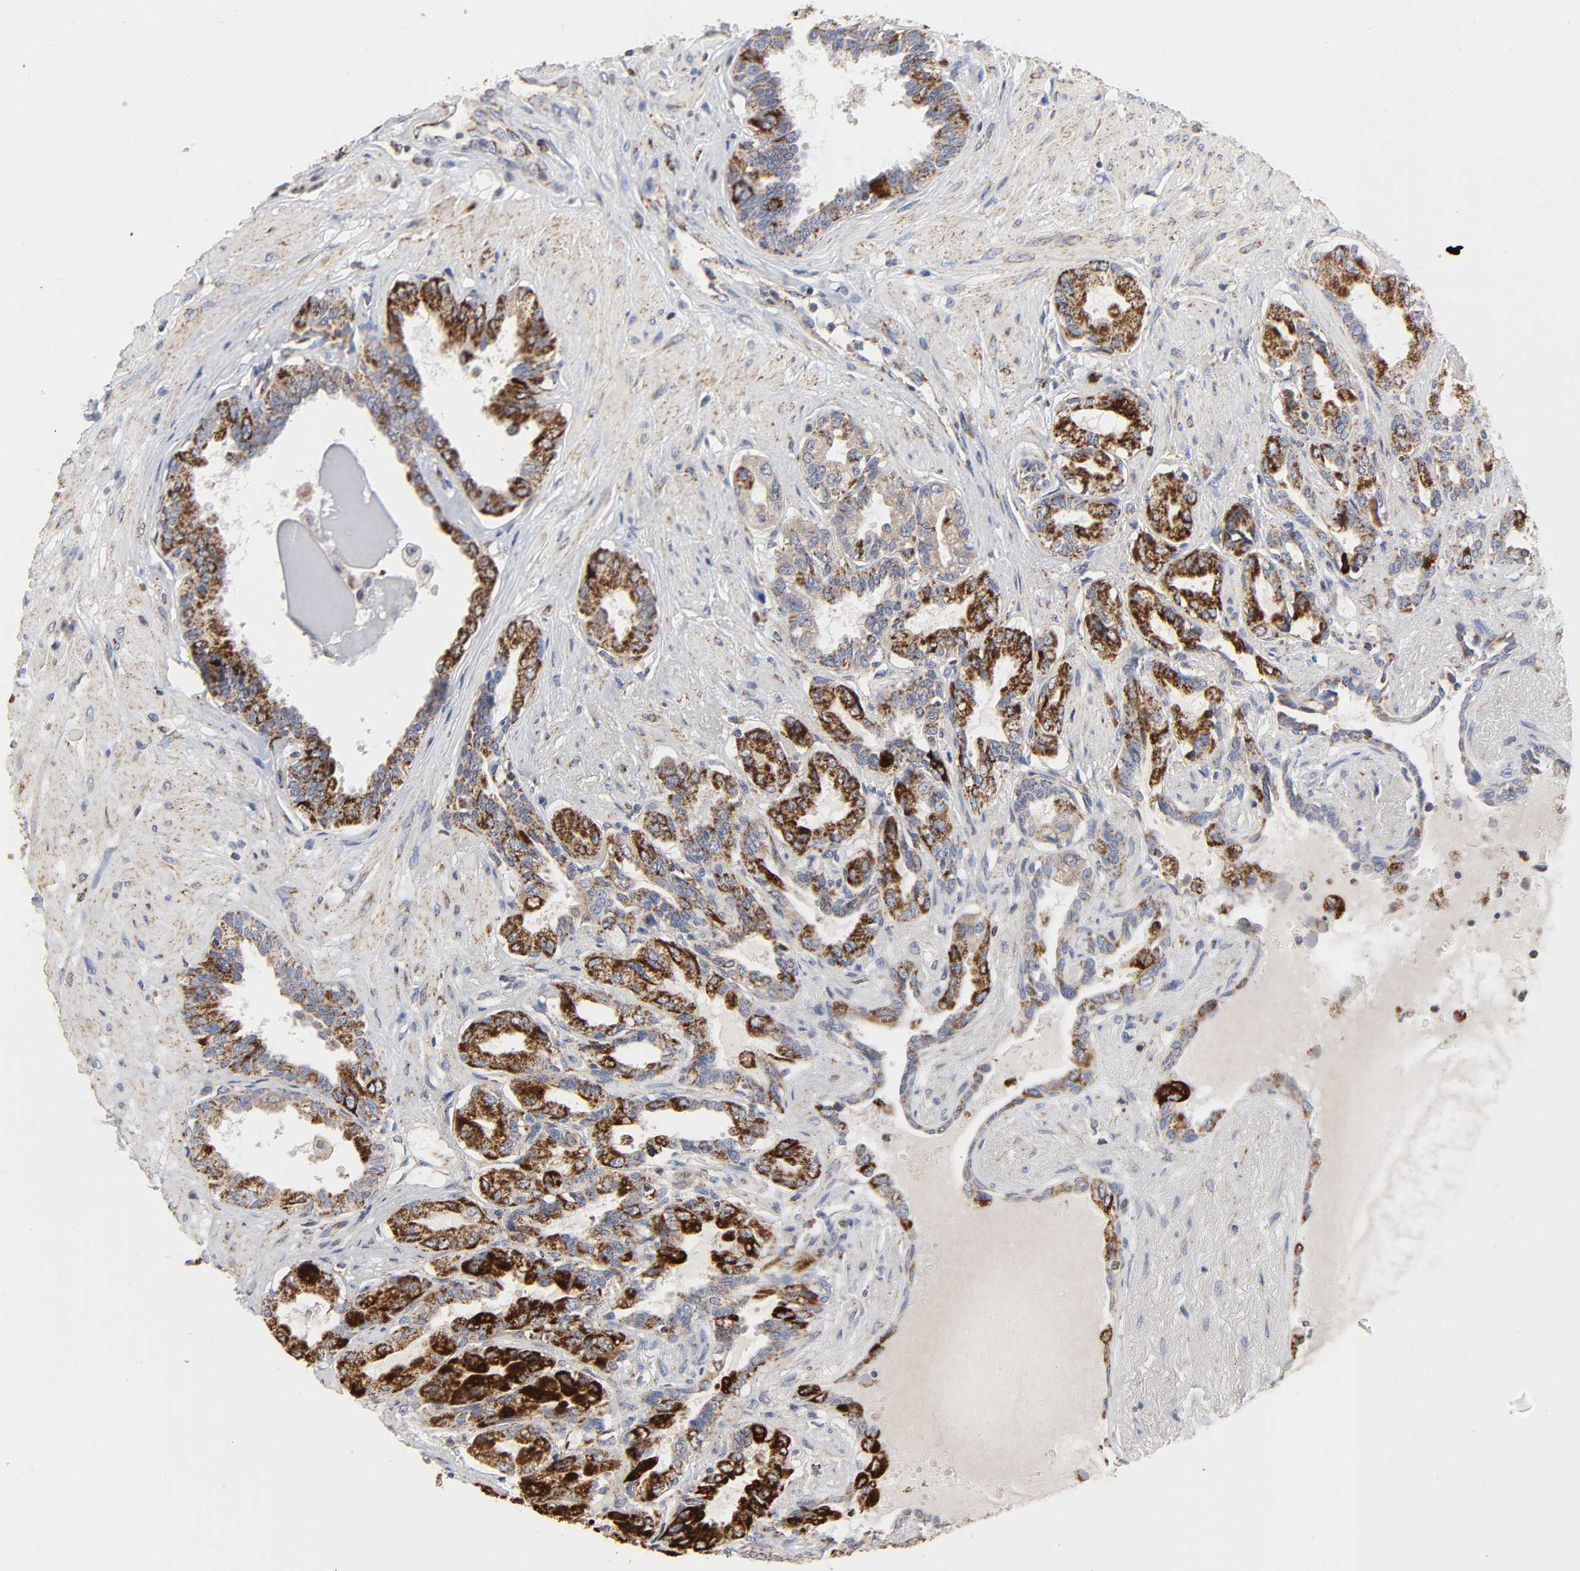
{"staining": {"intensity": "strong", "quantity": ">75%", "location": "cytoplasmic/membranous"}, "tissue": "seminal vesicle", "cell_type": "Glandular cells", "image_type": "normal", "snomed": [{"axis": "morphology", "description": "Normal tissue, NOS"}, {"axis": "topography", "description": "Seminal veicle"}], "caption": "This photomicrograph shows IHC staining of unremarkable human seminal vesicle, with high strong cytoplasmic/membranous staining in about >75% of glandular cells.", "gene": "COX6B1", "patient": {"sex": "male", "age": 61}}